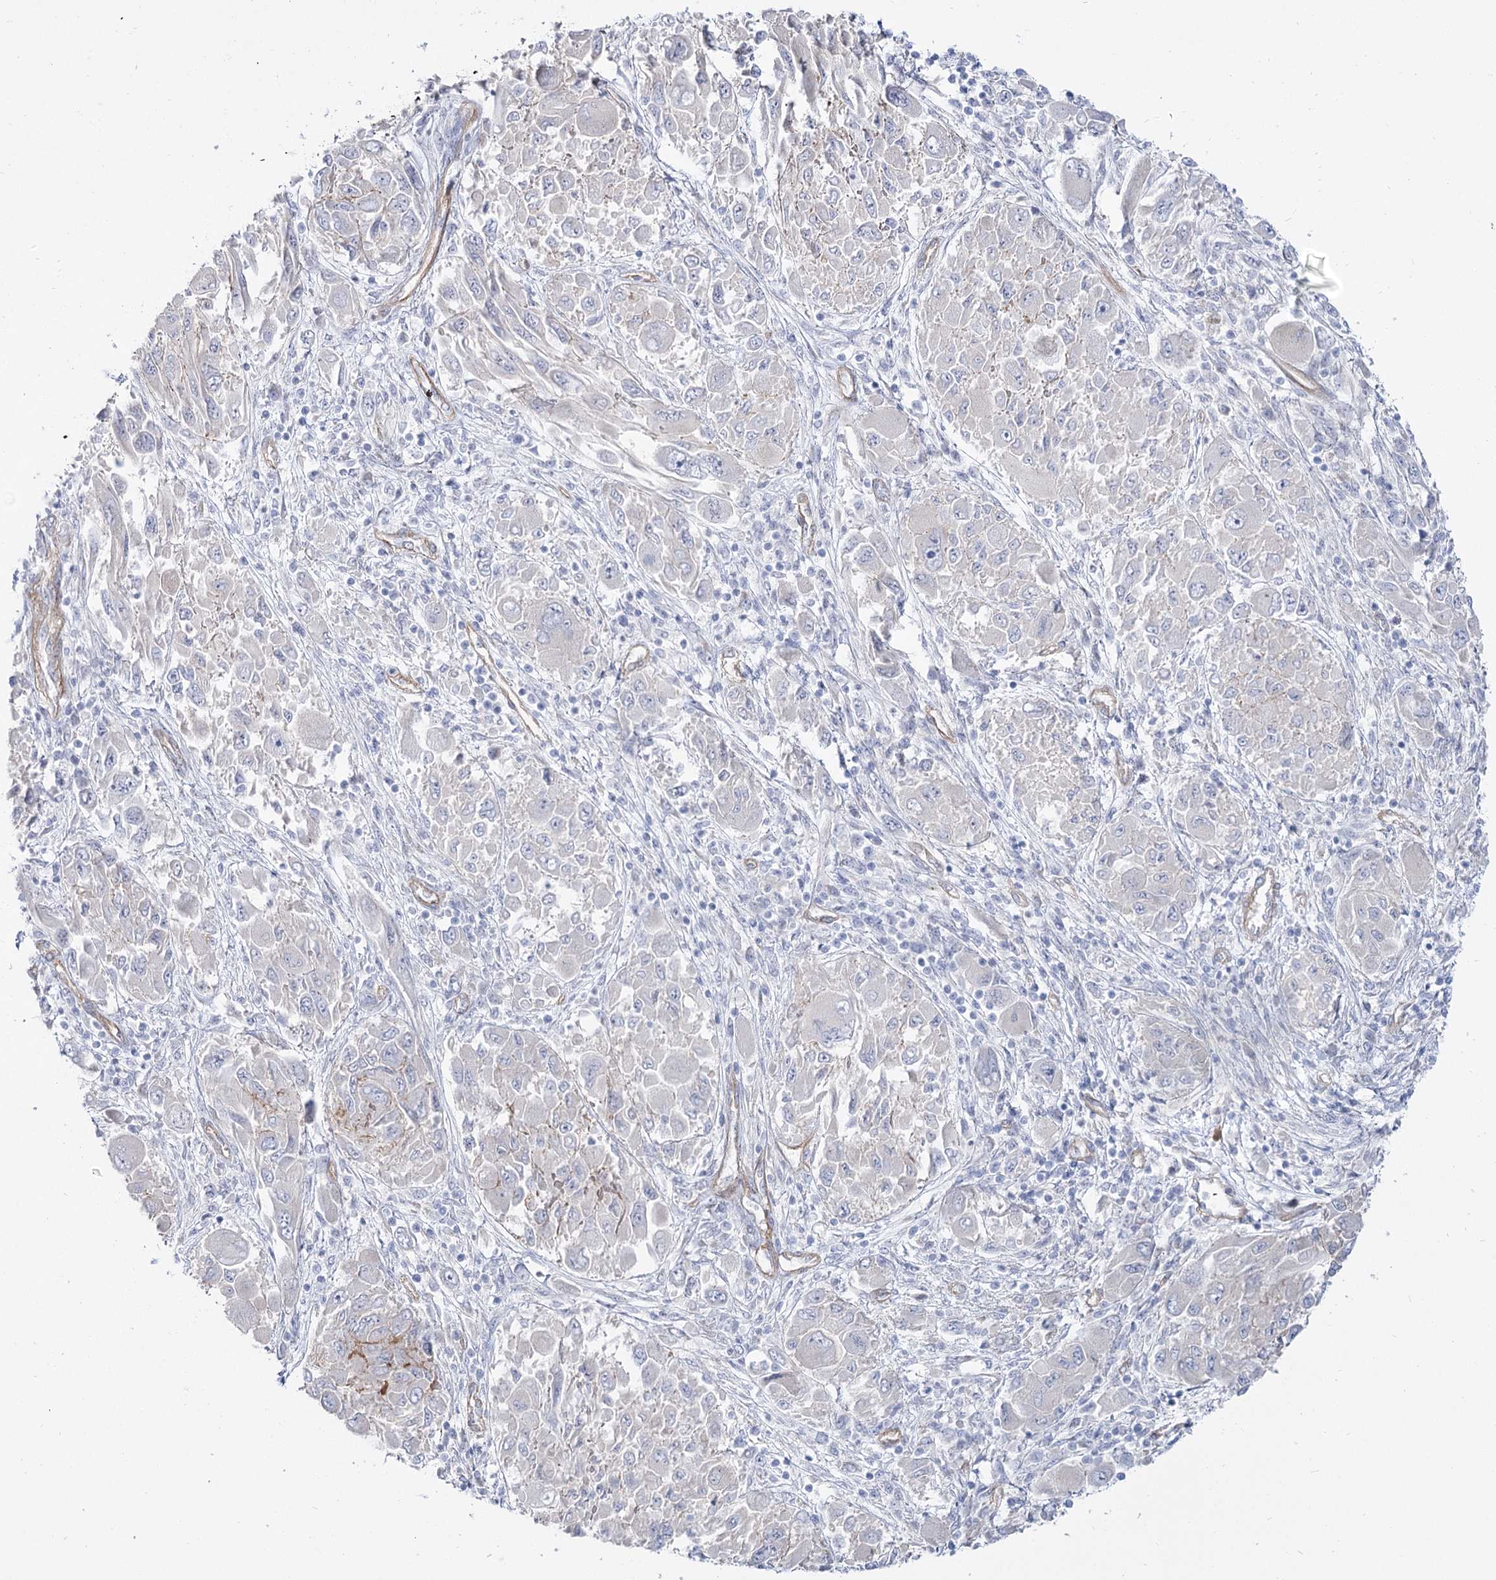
{"staining": {"intensity": "negative", "quantity": "none", "location": "none"}, "tissue": "melanoma", "cell_type": "Tumor cells", "image_type": "cancer", "snomed": [{"axis": "morphology", "description": "Malignant melanoma, NOS"}, {"axis": "topography", "description": "Skin"}], "caption": "This is an immunohistochemistry (IHC) micrograph of human malignant melanoma. There is no staining in tumor cells.", "gene": "SUOX", "patient": {"sex": "female", "age": 91}}